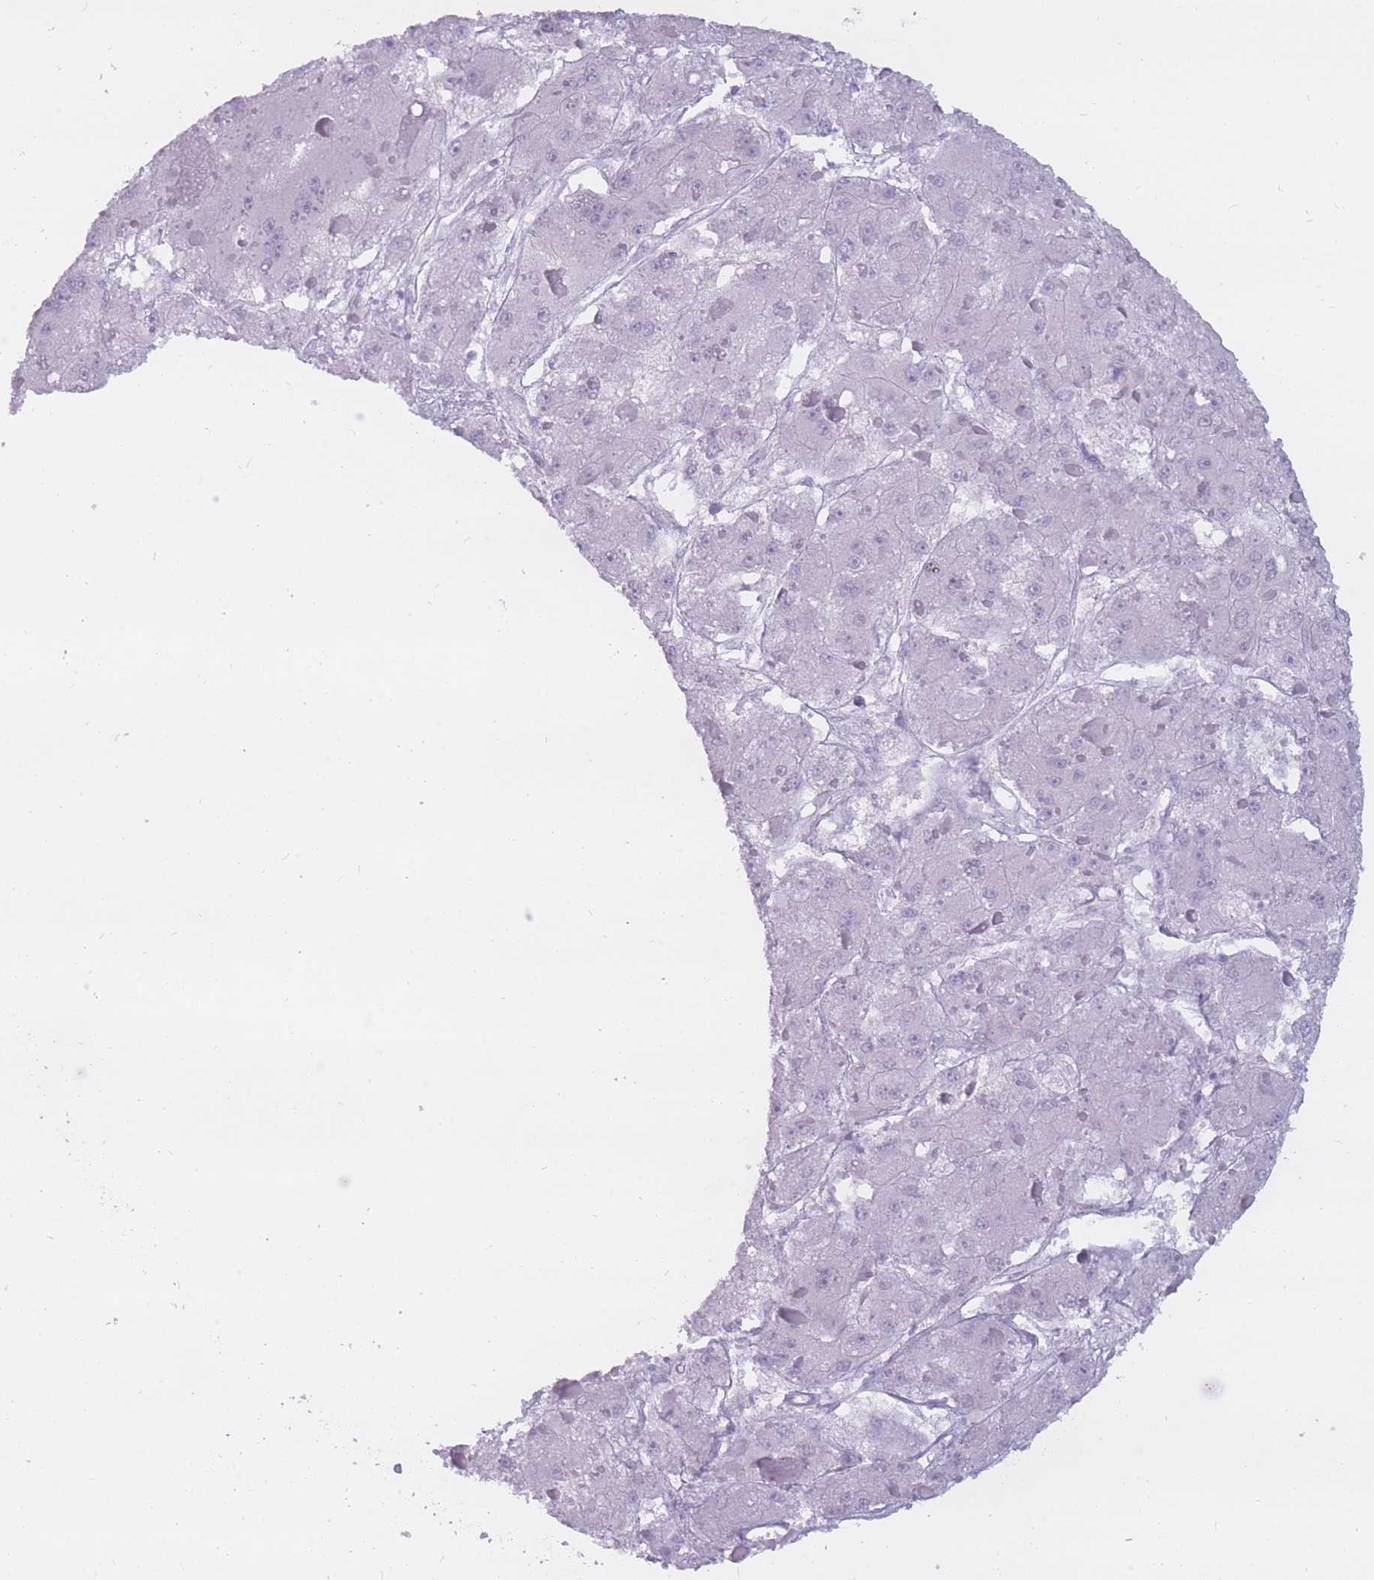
{"staining": {"intensity": "negative", "quantity": "none", "location": "none"}, "tissue": "liver cancer", "cell_type": "Tumor cells", "image_type": "cancer", "snomed": [{"axis": "morphology", "description": "Carcinoma, Hepatocellular, NOS"}, {"axis": "topography", "description": "Liver"}], "caption": "IHC of liver hepatocellular carcinoma demonstrates no staining in tumor cells.", "gene": "PNMA3", "patient": {"sex": "female", "age": 73}}